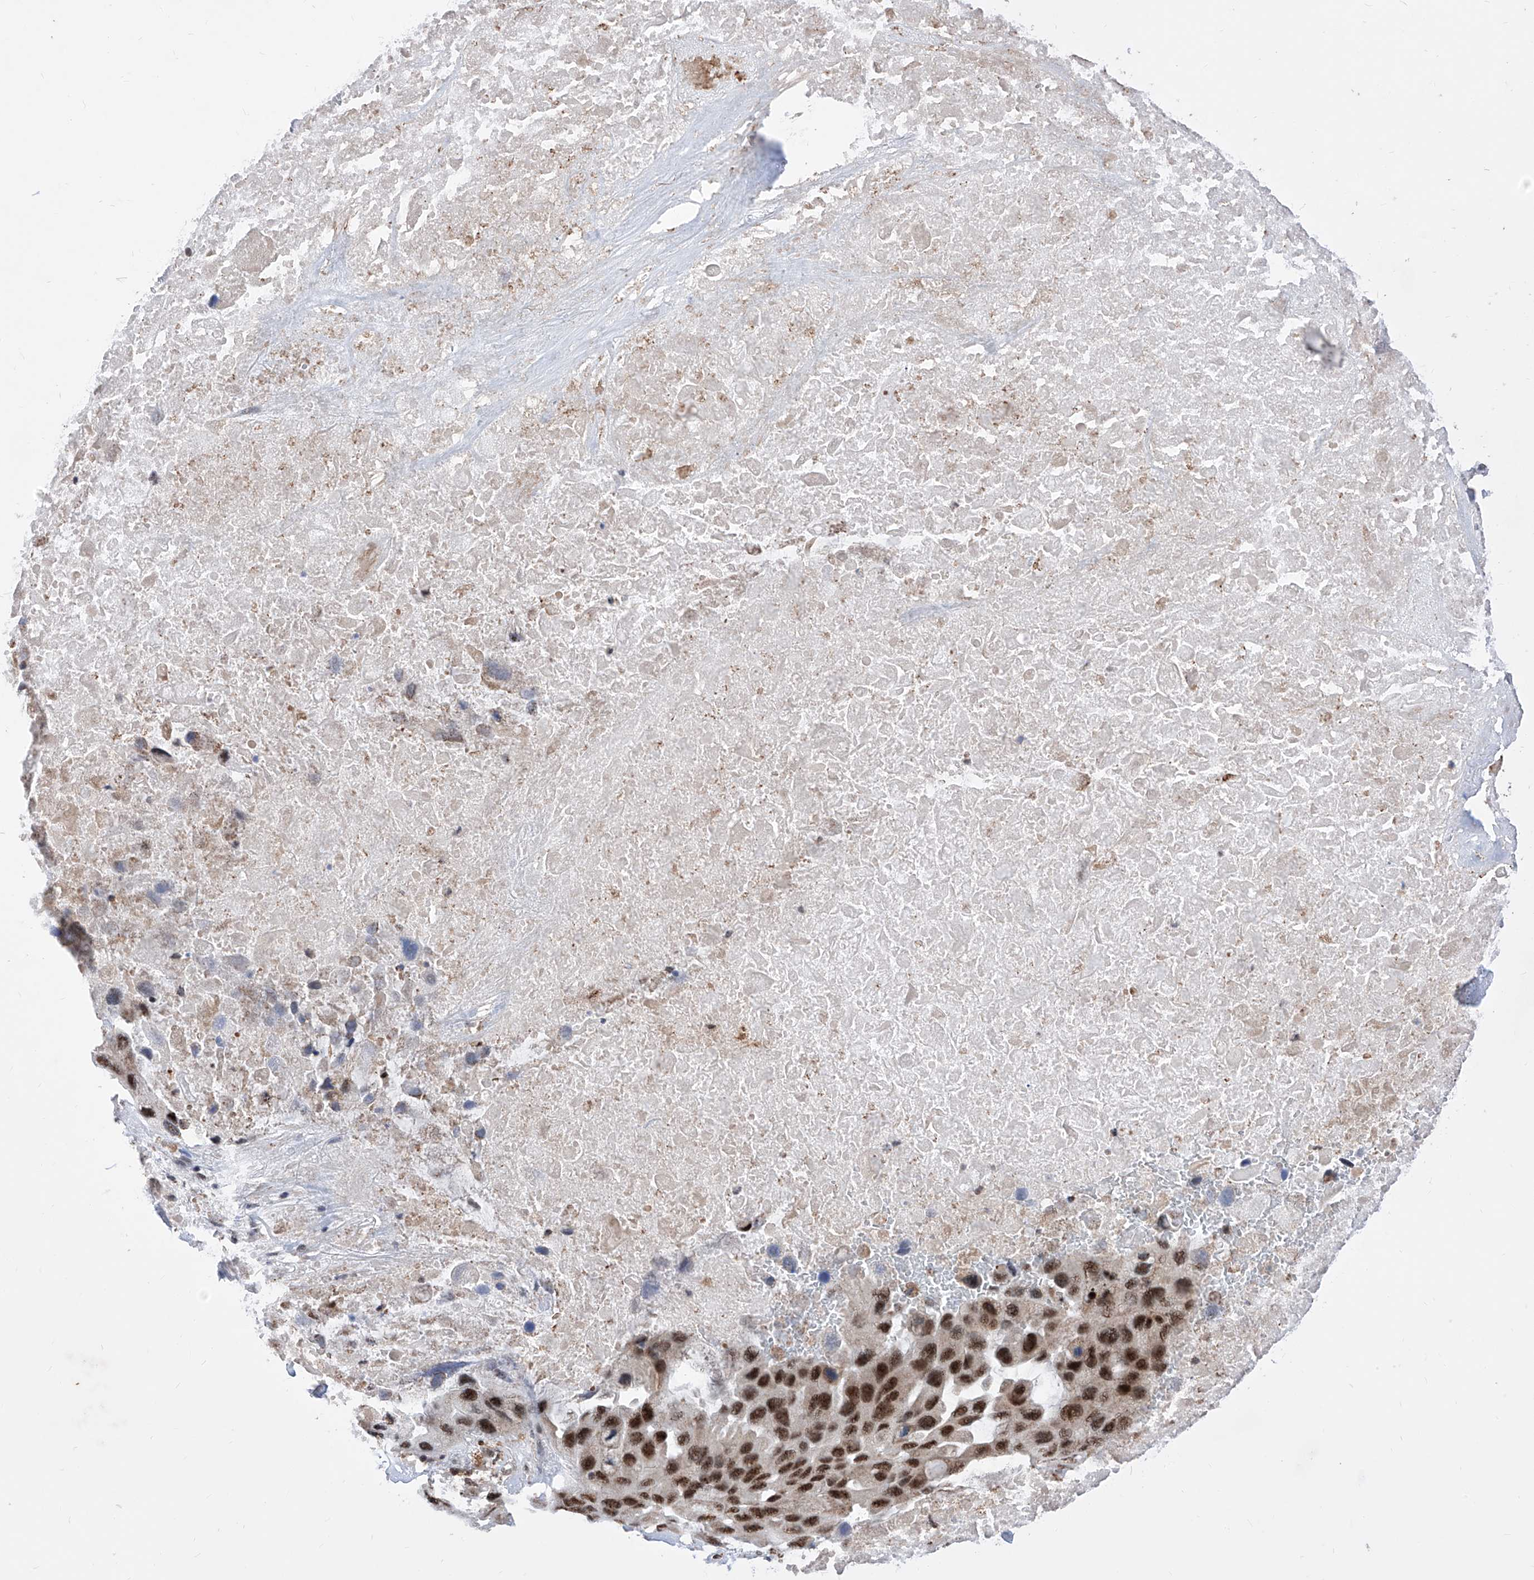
{"staining": {"intensity": "strong", "quantity": ">75%", "location": "nuclear"}, "tissue": "lung cancer", "cell_type": "Tumor cells", "image_type": "cancer", "snomed": [{"axis": "morphology", "description": "Squamous cell carcinoma, NOS"}, {"axis": "topography", "description": "Lung"}], "caption": "Lung cancer (squamous cell carcinoma) stained with a brown dye exhibits strong nuclear positive staining in about >75% of tumor cells.", "gene": "PHF5A", "patient": {"sex": "female", "age": 73}}